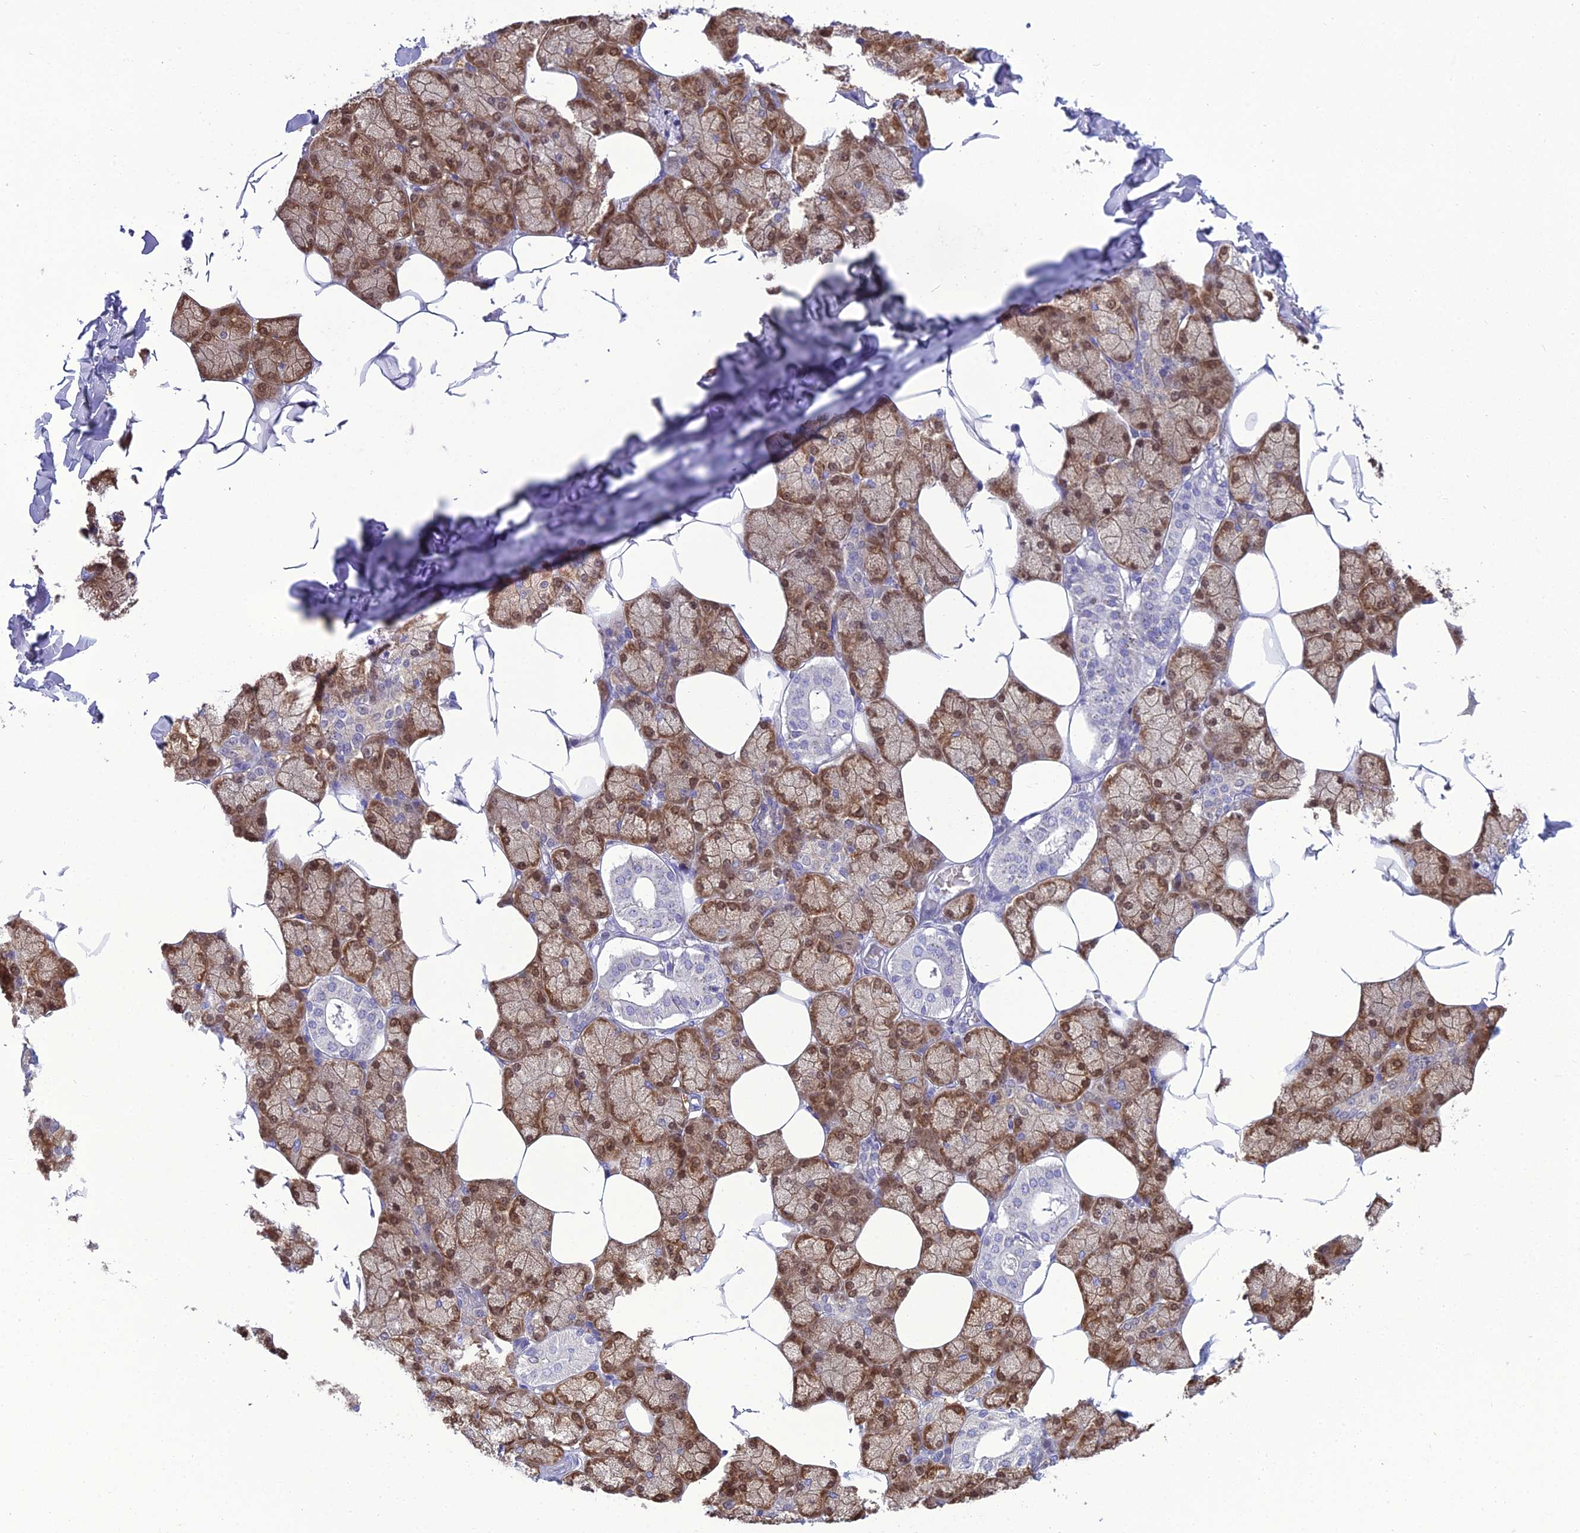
{"staining": {"intensity": "moderate", "quantity": ">75%", "location": "cytoplasmic/membranous"}, "tissue": "salivary gland", "cell_type": "Glandular cells", "image_type": "normal", "snomed": [{"axis": "morphology", "description": "Normal tissue, NOS"}, {"axis": "topography", "description": "Salivary gland"}], "caption": "This is an image of immunohistochemistry (IHC) staining of benign salivary gland, which shows moderate expression in the cytoplasmic/membranous of glandular cells.", "gene": "GNPNAT1", "patient": {"sex": "male", "age": 62}}